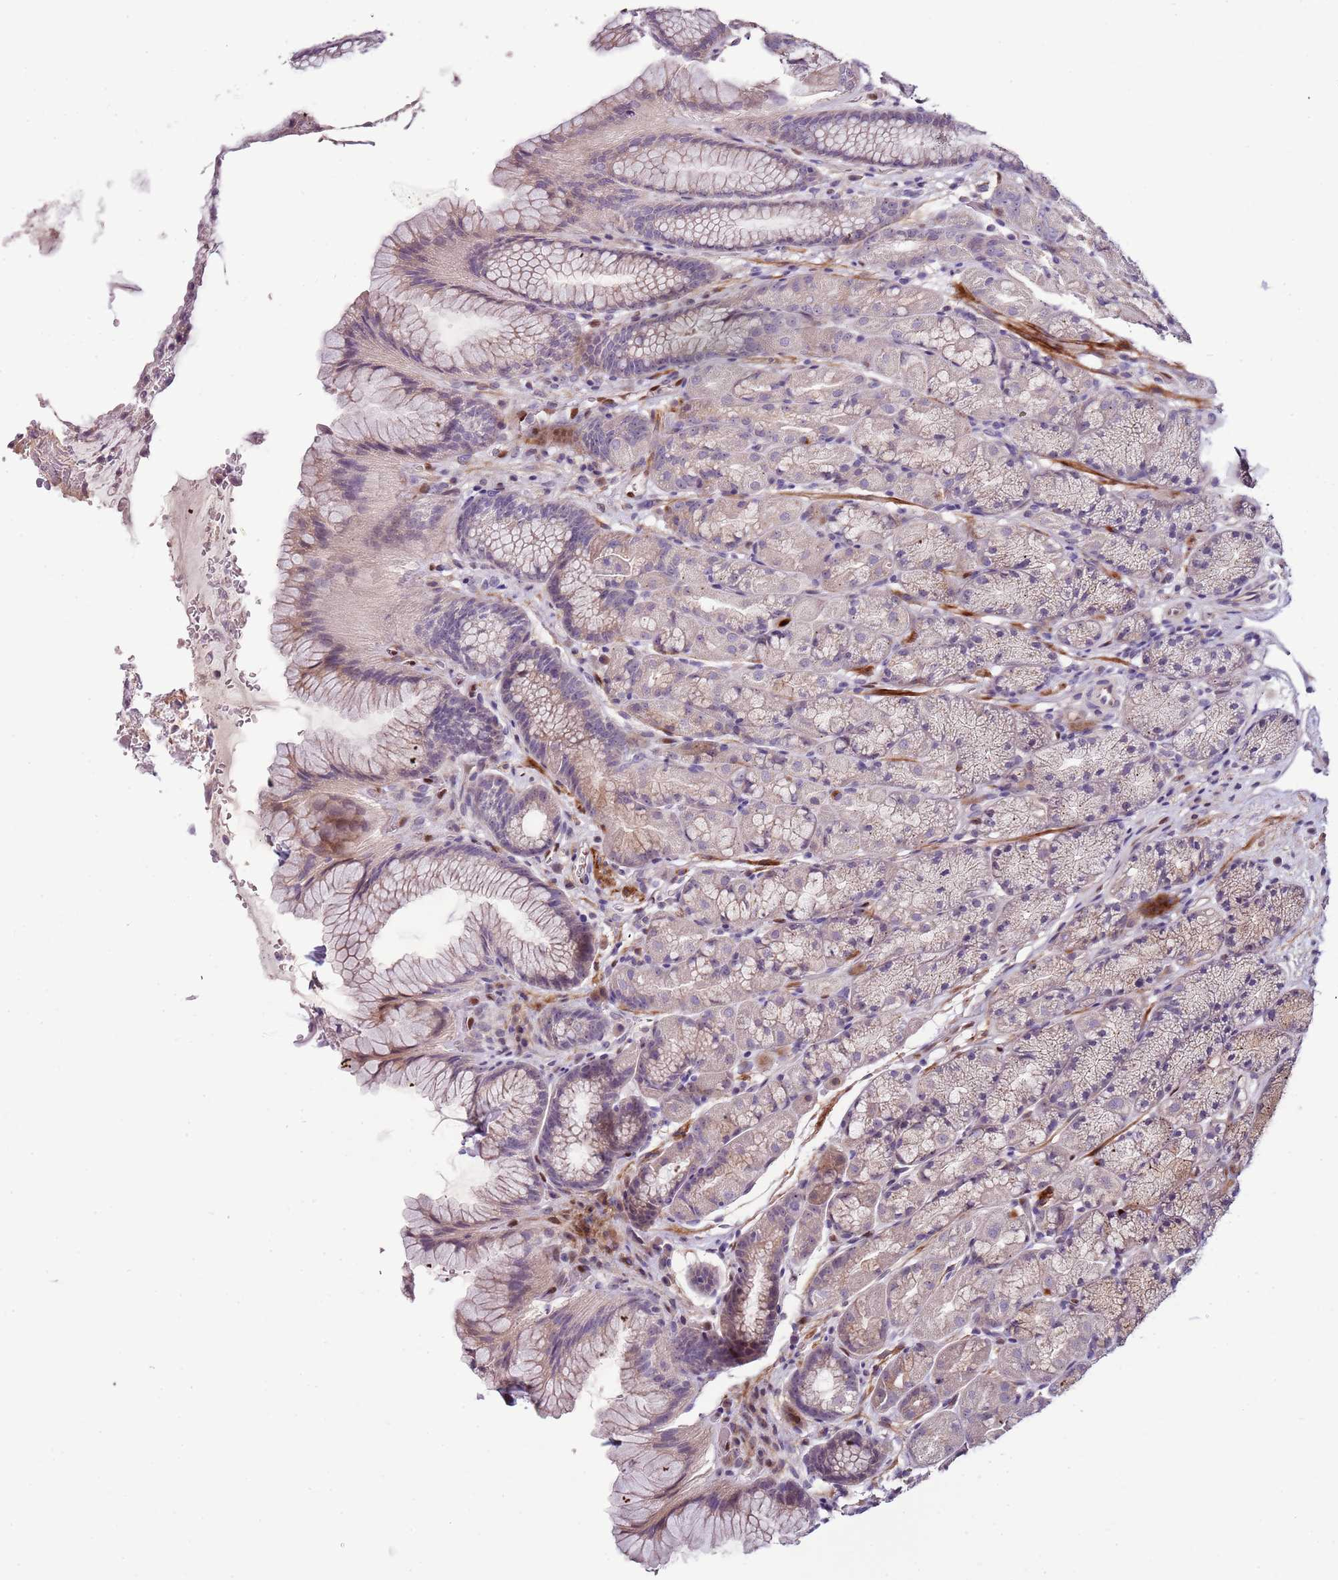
{"staining": {"intensity": "weak", "quantity": "<25%", "location": "cytoplasmic/membranous"}, "tissue": "stomach", "cell_type": "Glandular cells", "image_type": "normal", "snomed": [{"axis": "morphology", "description": "Normal tissue, NOS"}, {"axis": "topography", "description": "Stomach"}], "caption": "A histopathology image of human stomach is negative for staining in glandular cells. (DAB (3,3'-diaminobenzidine) immunohistochemistry visualized using brightfield microscopy, high magnification).", "gene": "NKX2", "patient": {"sex": "male", "age": 63}}